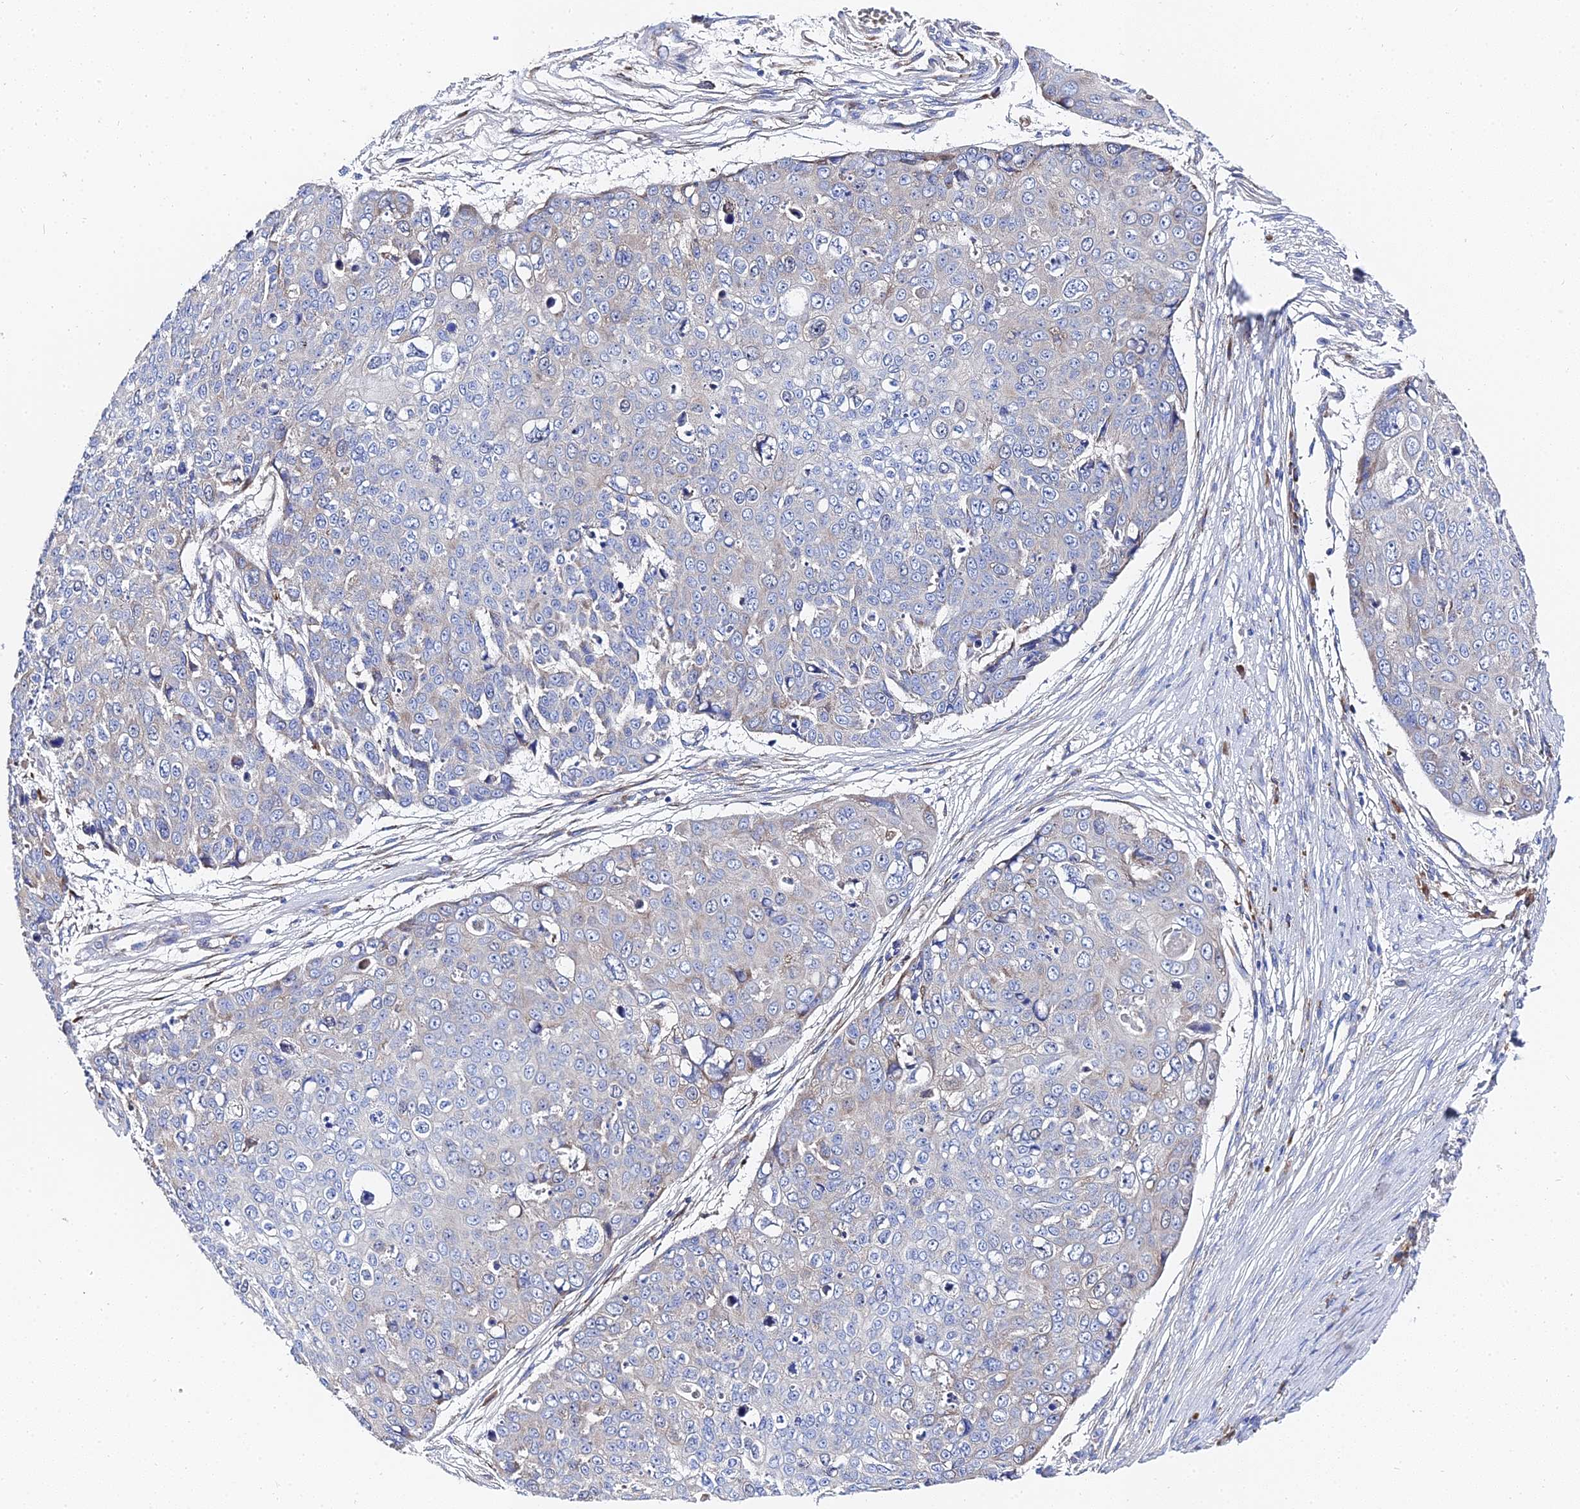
{"staining": {"intensity": "negative", "quantity": "none", "location": "none"}, "tissue": "skin cancer", "cell_type": "Tumor cells", "image_type": "cancer", "snomed": [{"axis": "morphology", "description": "Squamous cell carcinoma, NOS"}, {"axis": "topography", "description": "Skin"}], "caption": "Immunohistochemistry (IHC) photomicrograph of skin cancer (squamous cell carcinoma) stained for a protein (brown), which shows no staining in tumor cells.", "gene": "PTTG1", "patient": {"sex": "male", "age": 71}}